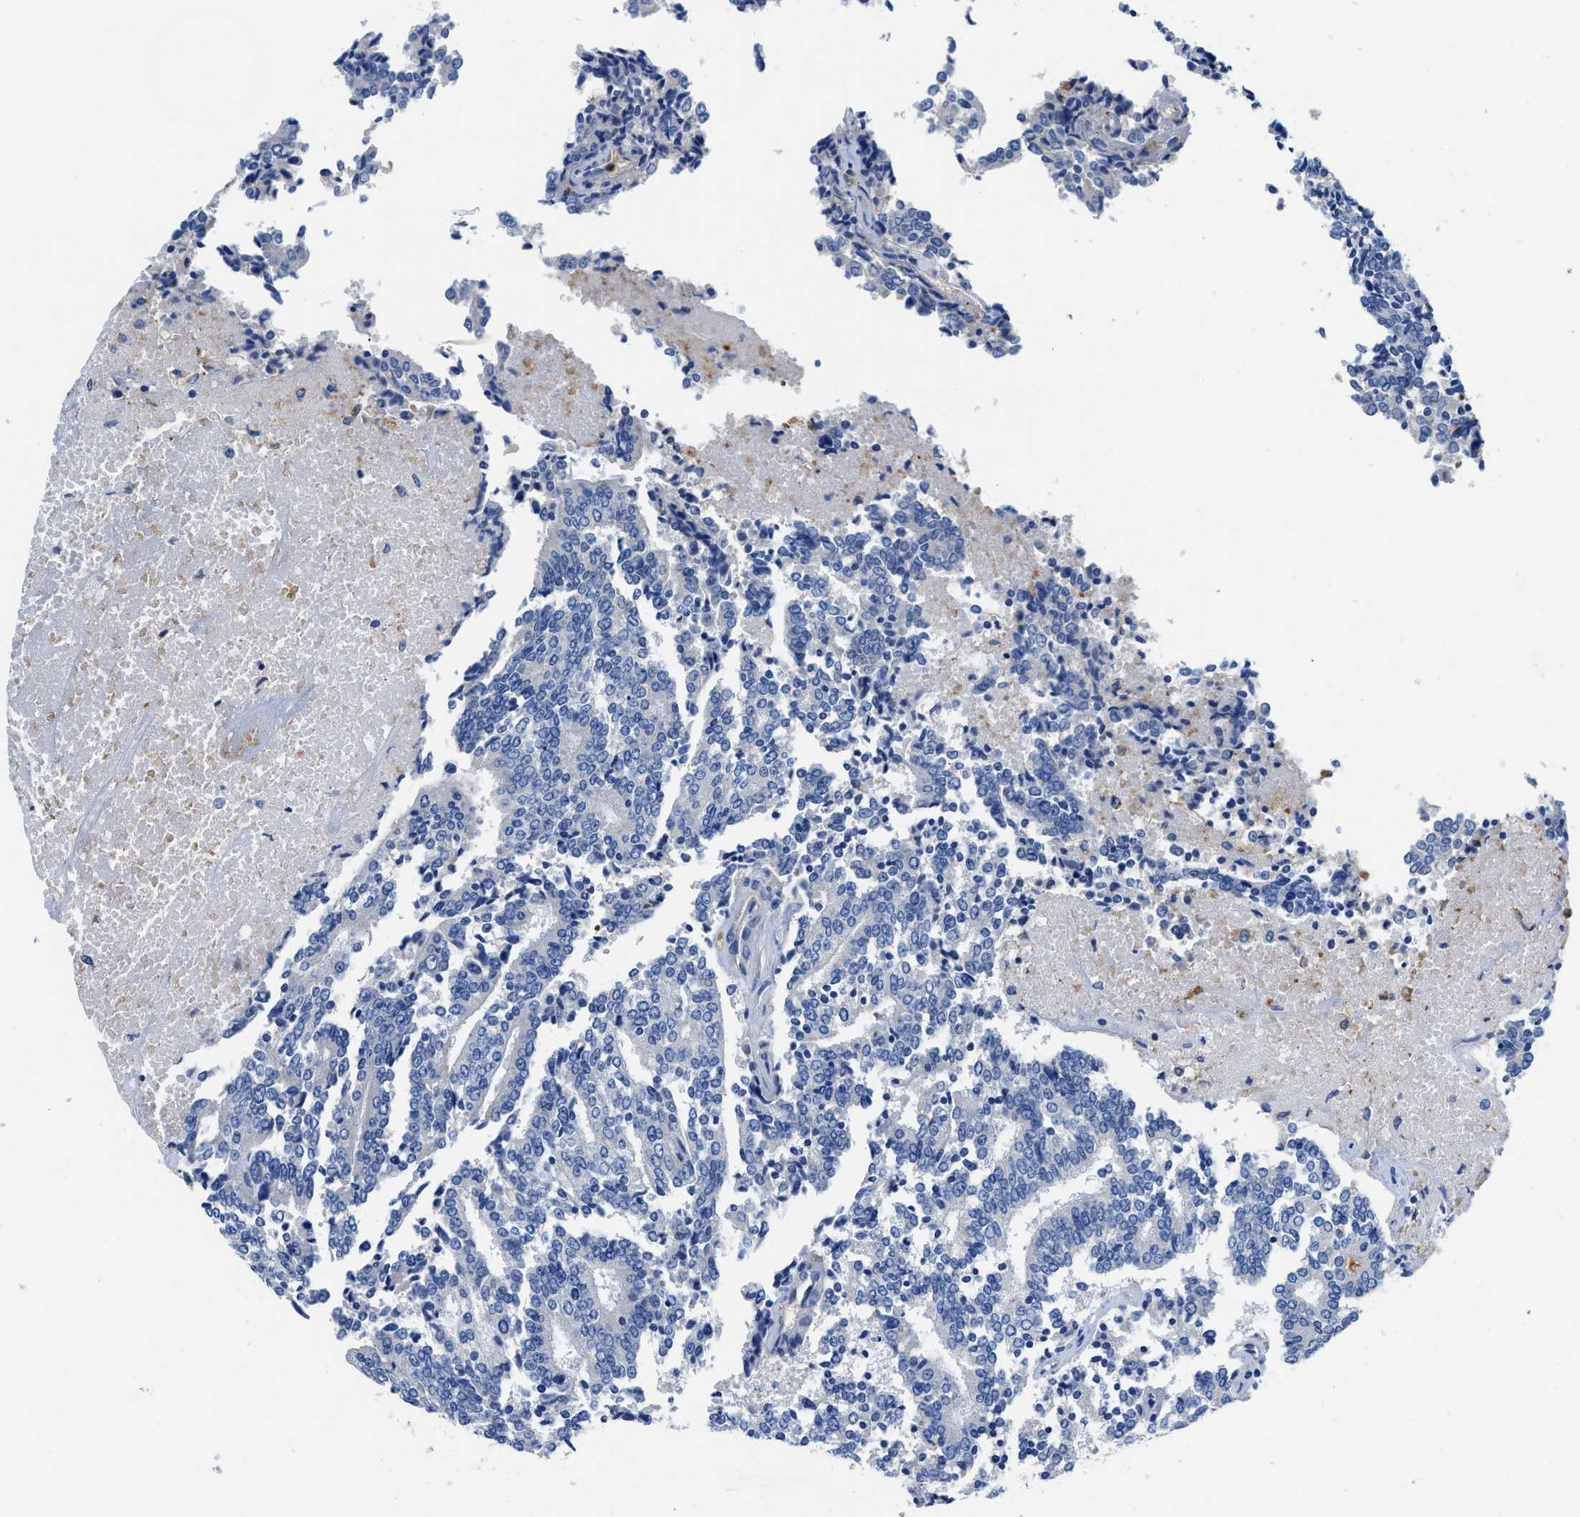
{"staining": {"intensity": "negative", "quantity": "none", "location": "none"}, "tissue": "prostate cancer", "cell_type": "Tumor cells", "image_type": "cancer", "snomed": [{"axis": "morphology", "description": "Normal tissue, NOS"}, {"axis": "morphology", "description": "Adenocarcinoma, High grade"}, {"axis": "topography", "description": "Prostate"}, {"axis": "topography", "description": "Seminal veicle"}], "caption": "DAB (3,3'-diaminobenzidine) immunohistochemical staining of prostate cancer demonstrates no significant expression in tumor cells. (Stains: DAB (3,3'-diaminobenzidine) IHC with hematoxylin counter stain, Microscopy: brightfield microscopy at high magnification).", "gene": "NEB", "patient": {"sex": "male", "age": 55}}